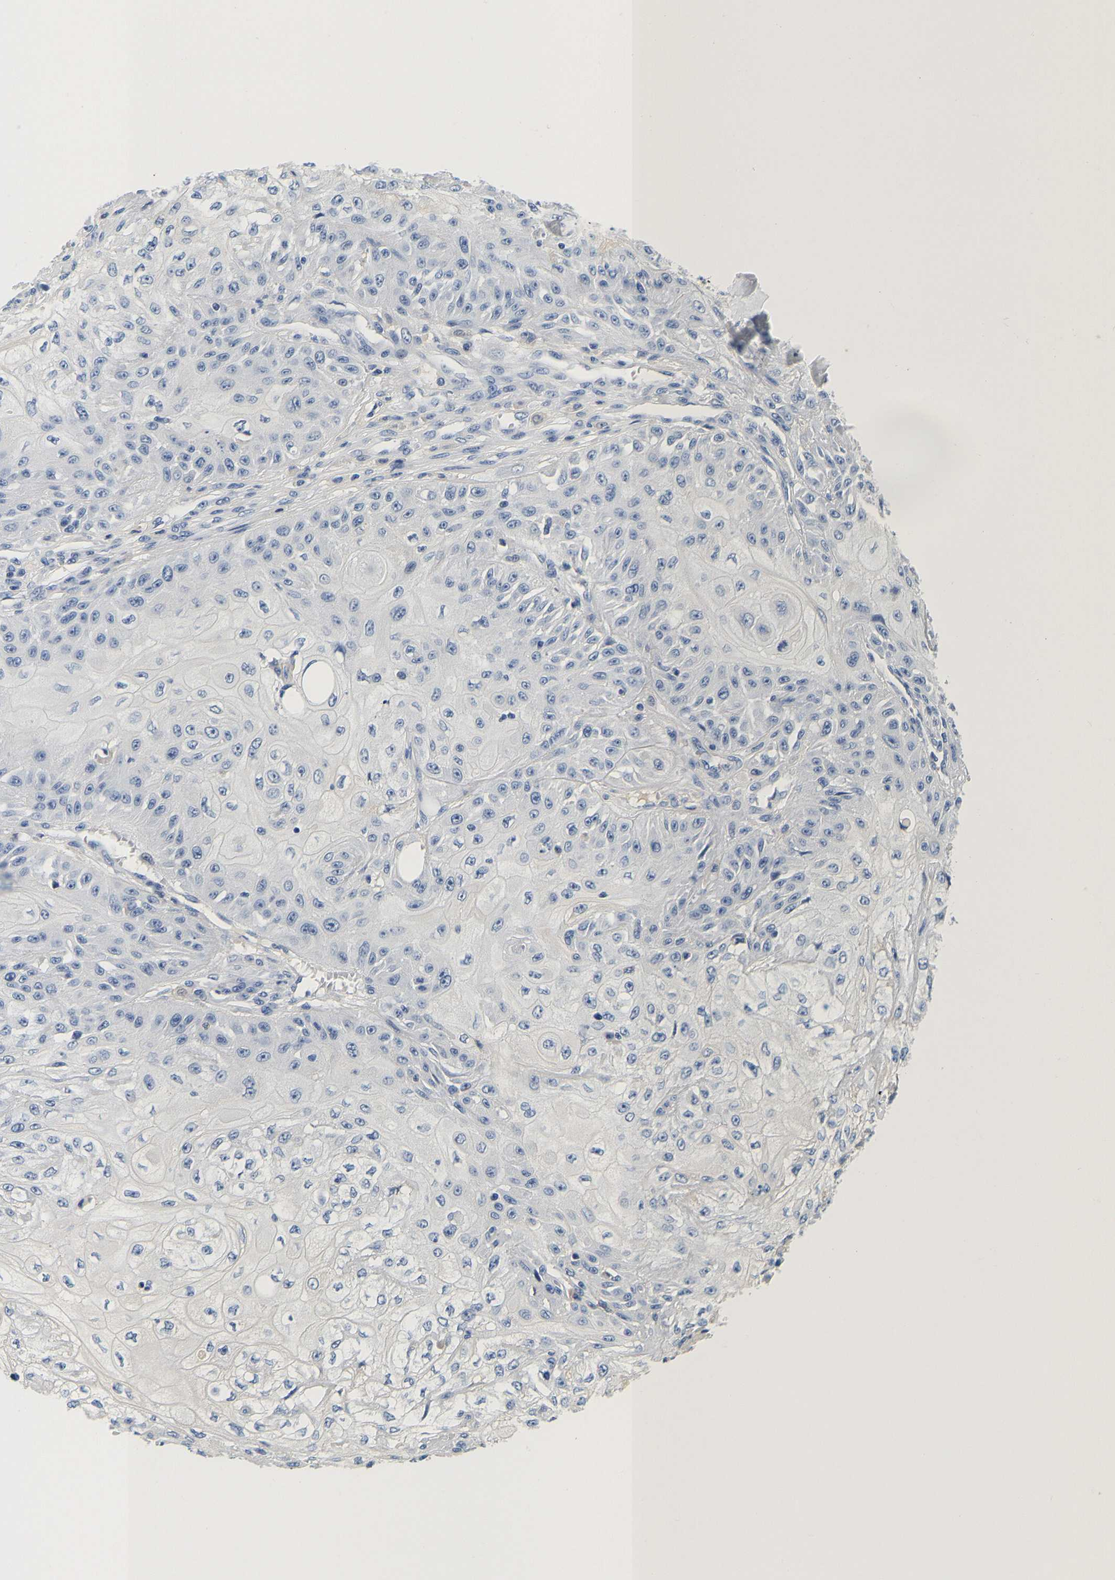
{"staining": {"intensity": "negative", "quantity": "none", "location": "none"}, "tissue": "skin cancer", "cell_type": "Tumor cells", "image_type": "cancer", "snomed": [{"axis": "morphology", "description": "Squamous cell carcinoma, NOS"}, {"axis": "morphology", "description": "Squamous cell carcinoma, metastatic, NOS"}, {"axis": "topography", "description": "Skin"}, {"axis": "topography", "description": "Lymph node"}], "caption": "Immunohistochemistry (IHC) image of neoplastic tissue: skin cancer (metastatic squamous cell carcinoma) stained with DAB exhibits no significant protein positivity in tumor cells. (DAB immunohistochemistry, high magnification).", "gene": "PCK2", "patient": {"sex": "male", "age": 75}}